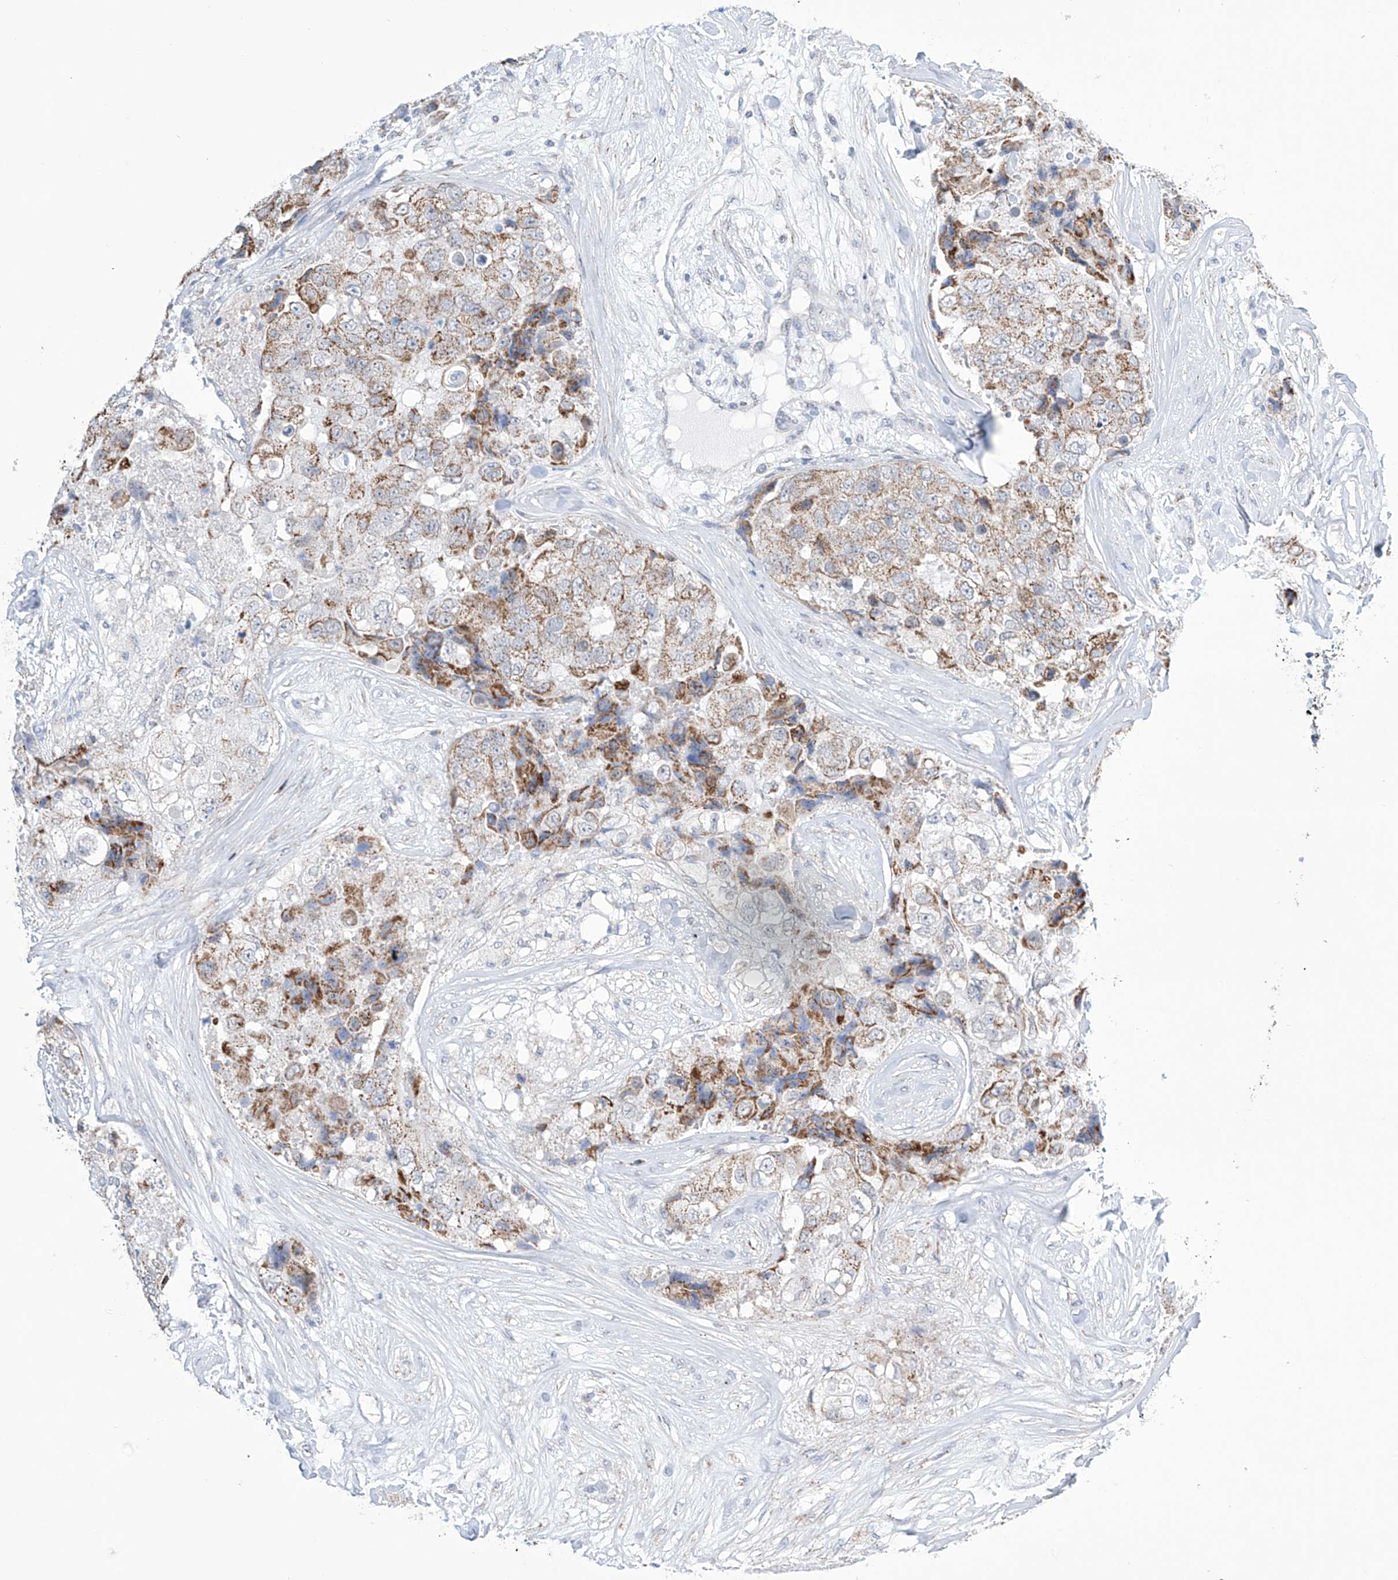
{"staining": {"intensity": "moderate", "quantity": "25%-75%", "location": "cytoplasmic/membranous"}, "tissue": "breast cancer", "cell_type": "Tumor cells", "image_type": "cancer", "snomed": [{"axis": "morphology", "description": "Duct carcinoma"}, {"axis": "topography", "description": "Breast"}], "caption": "Human invasive ductal carcinoma (breast) stained with a brown dye displays moderate cytoplasmic/membranous positive staining in approximately 25%-75% of tumor cells.", "gene": "ALDH6A1", "patient": {"sex": "female", "age": 62}}